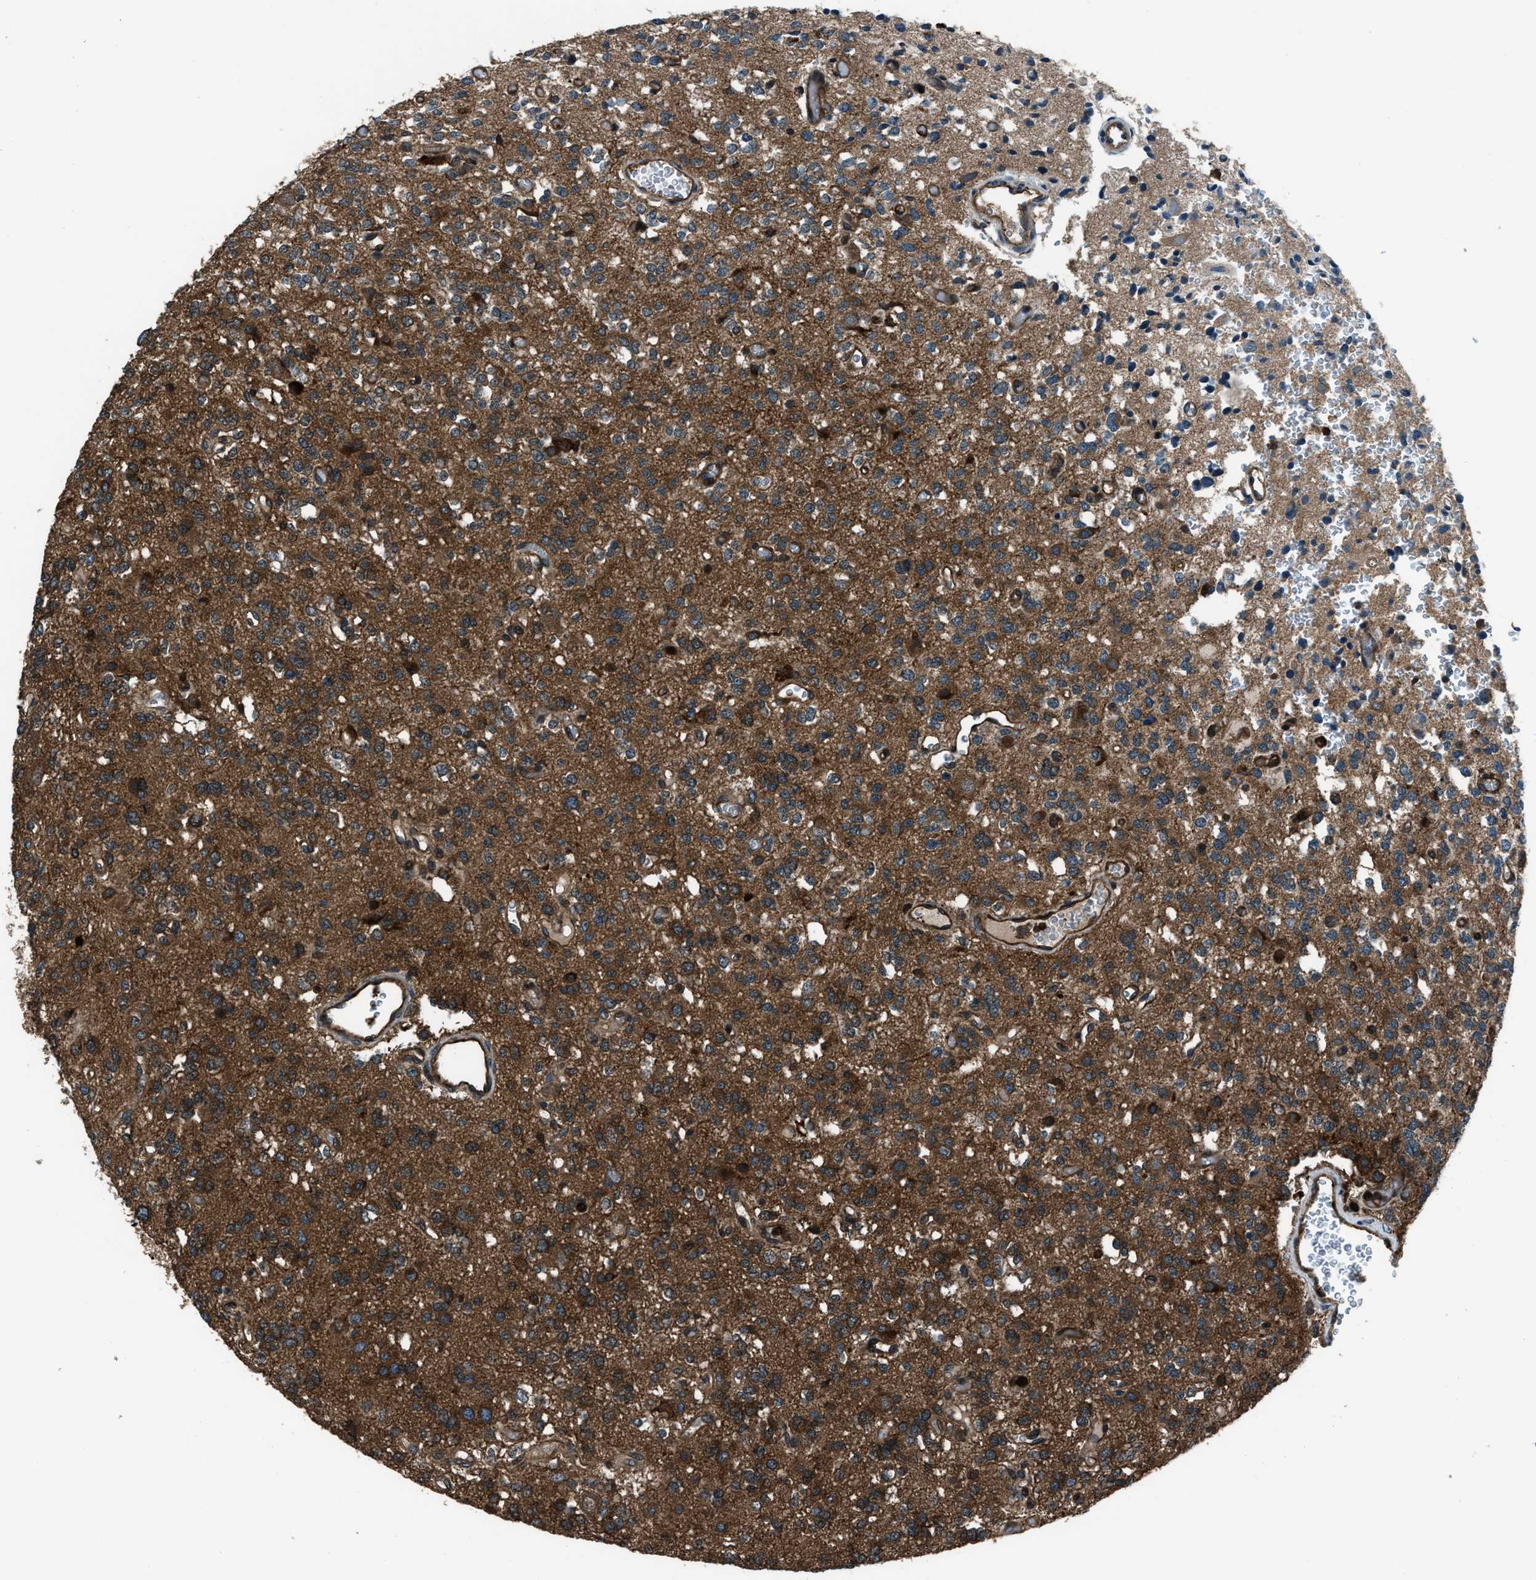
{"staining": {"intensity": "strong", "quantity": ">75%", "location": "cytoplasmic/membranous"}, "tissue": "glioma", "cell_type": "Tumor cells", "image_type": "cancer", "snomed": [{"axis": "morphology", "description": "Glioma, malignant, Low grade"}, {"axis": "topography", "description": "Brain"}], "caption": "IHC of malignant low-grade glioma demonstrates high levels of strong cytoplasmic/membranous positivity in about >75% of tumor cells.", "gene": "SNX30", "patient": {"sex": "male", "age": 38}}